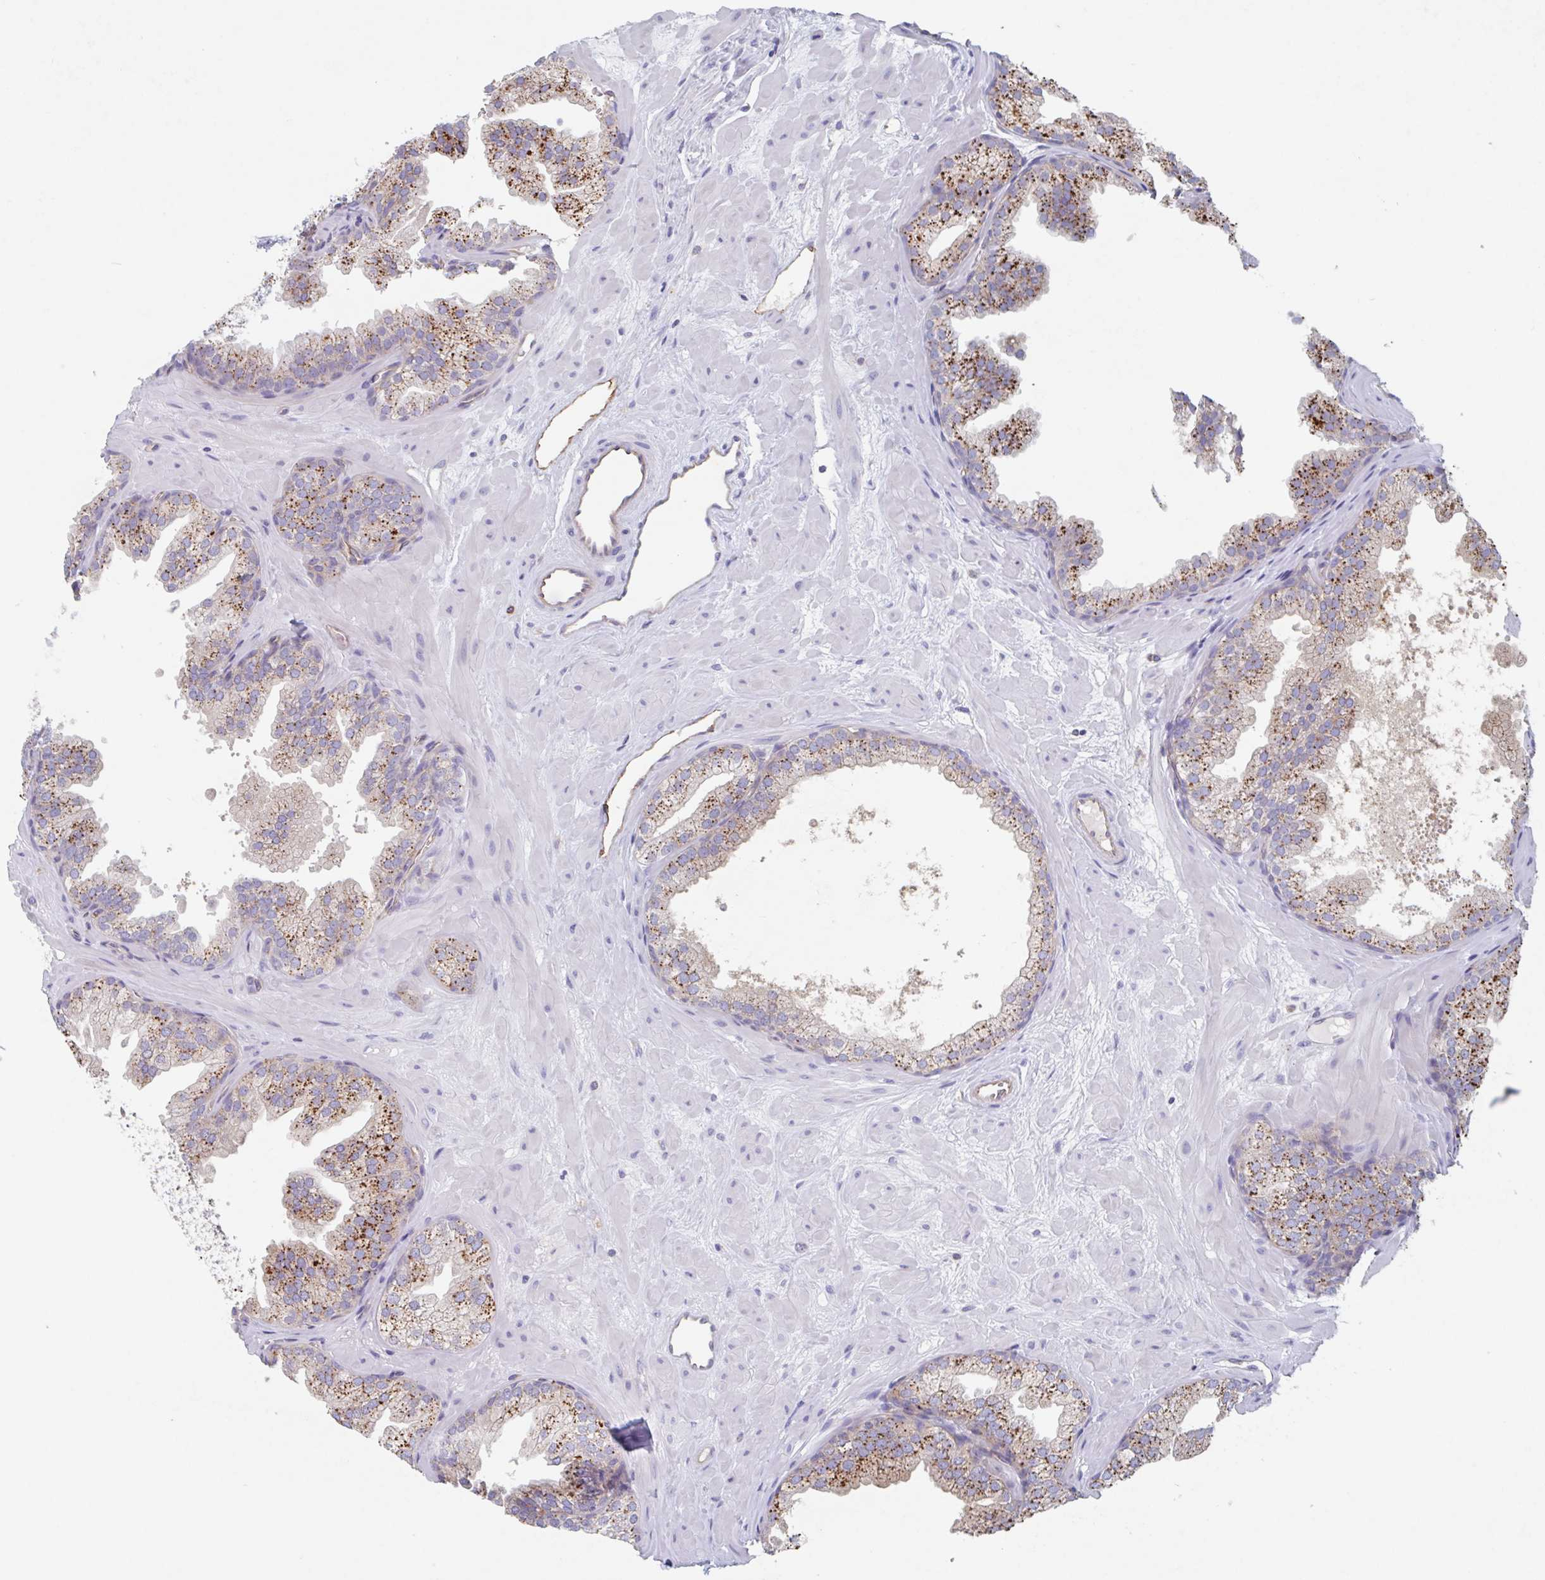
{"staining": {"intensity": "strong", "quantity": ">75%", "location": "cytoplasmic/membranous"}, "tissue": "prostate", "cell_type": "Glandular cells", "image_type": "normal", "snomed": [{"axis": "morphology", "description": "Normal tissue, NOS"}, {"axis": "topography", "description": "Prostate"}], "caption": "A brown stain shows strong cytoplasmic/membranous positivity of a protein in glandular cells of benign human prostate. The staining was performed using DAB, with brown indicating positive protein expression. Nuclei are stained blue with hematoxylin.", "gene": "MANBA", "patient": {"sex": "male", "age": 37}}